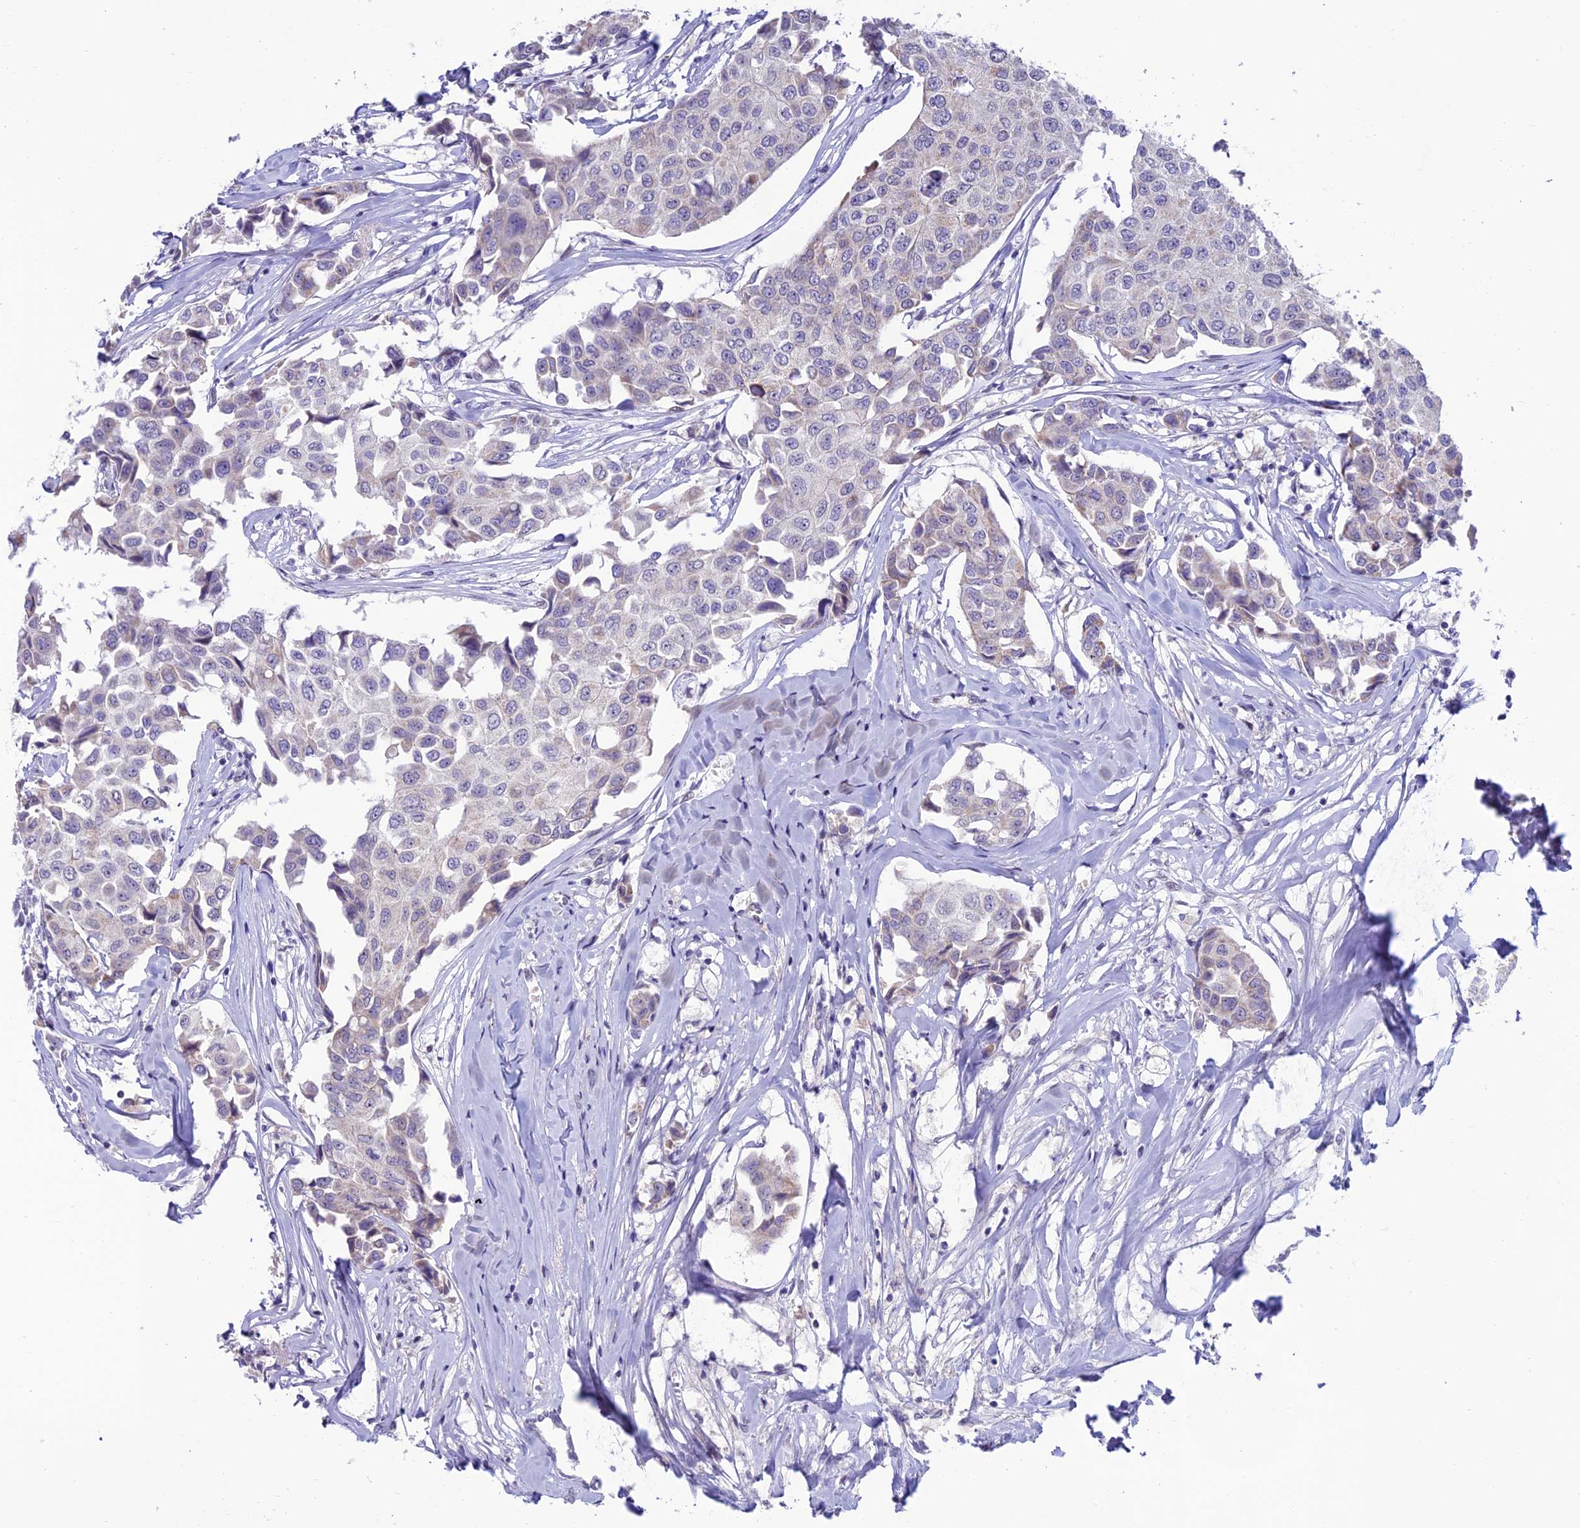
{"staining": {"intensity": "weak", "quantity": "<25%", "location": "cytoplasmic/membranous"}, "tissue": "breast cancer", "cell_type": "Tumor cells", "image_type": "cancer", "snomed": [{"axis": "morphology", "description": "Duct carcinoma"}, {"axis": "topography", "description": "Breast"}], "caption": "High power microscopy micrograph of an immunohistochemistry (IHC) histopathology image of intraductal carcinoma (breast), revealing no significant positivity in tumor cells. The staining is performed using DAB brown chromogen with nuclei counter-stained in using hematoxylin.", "gene": "SLC10A1", "patient": {"sex": "female", "age": 80}}